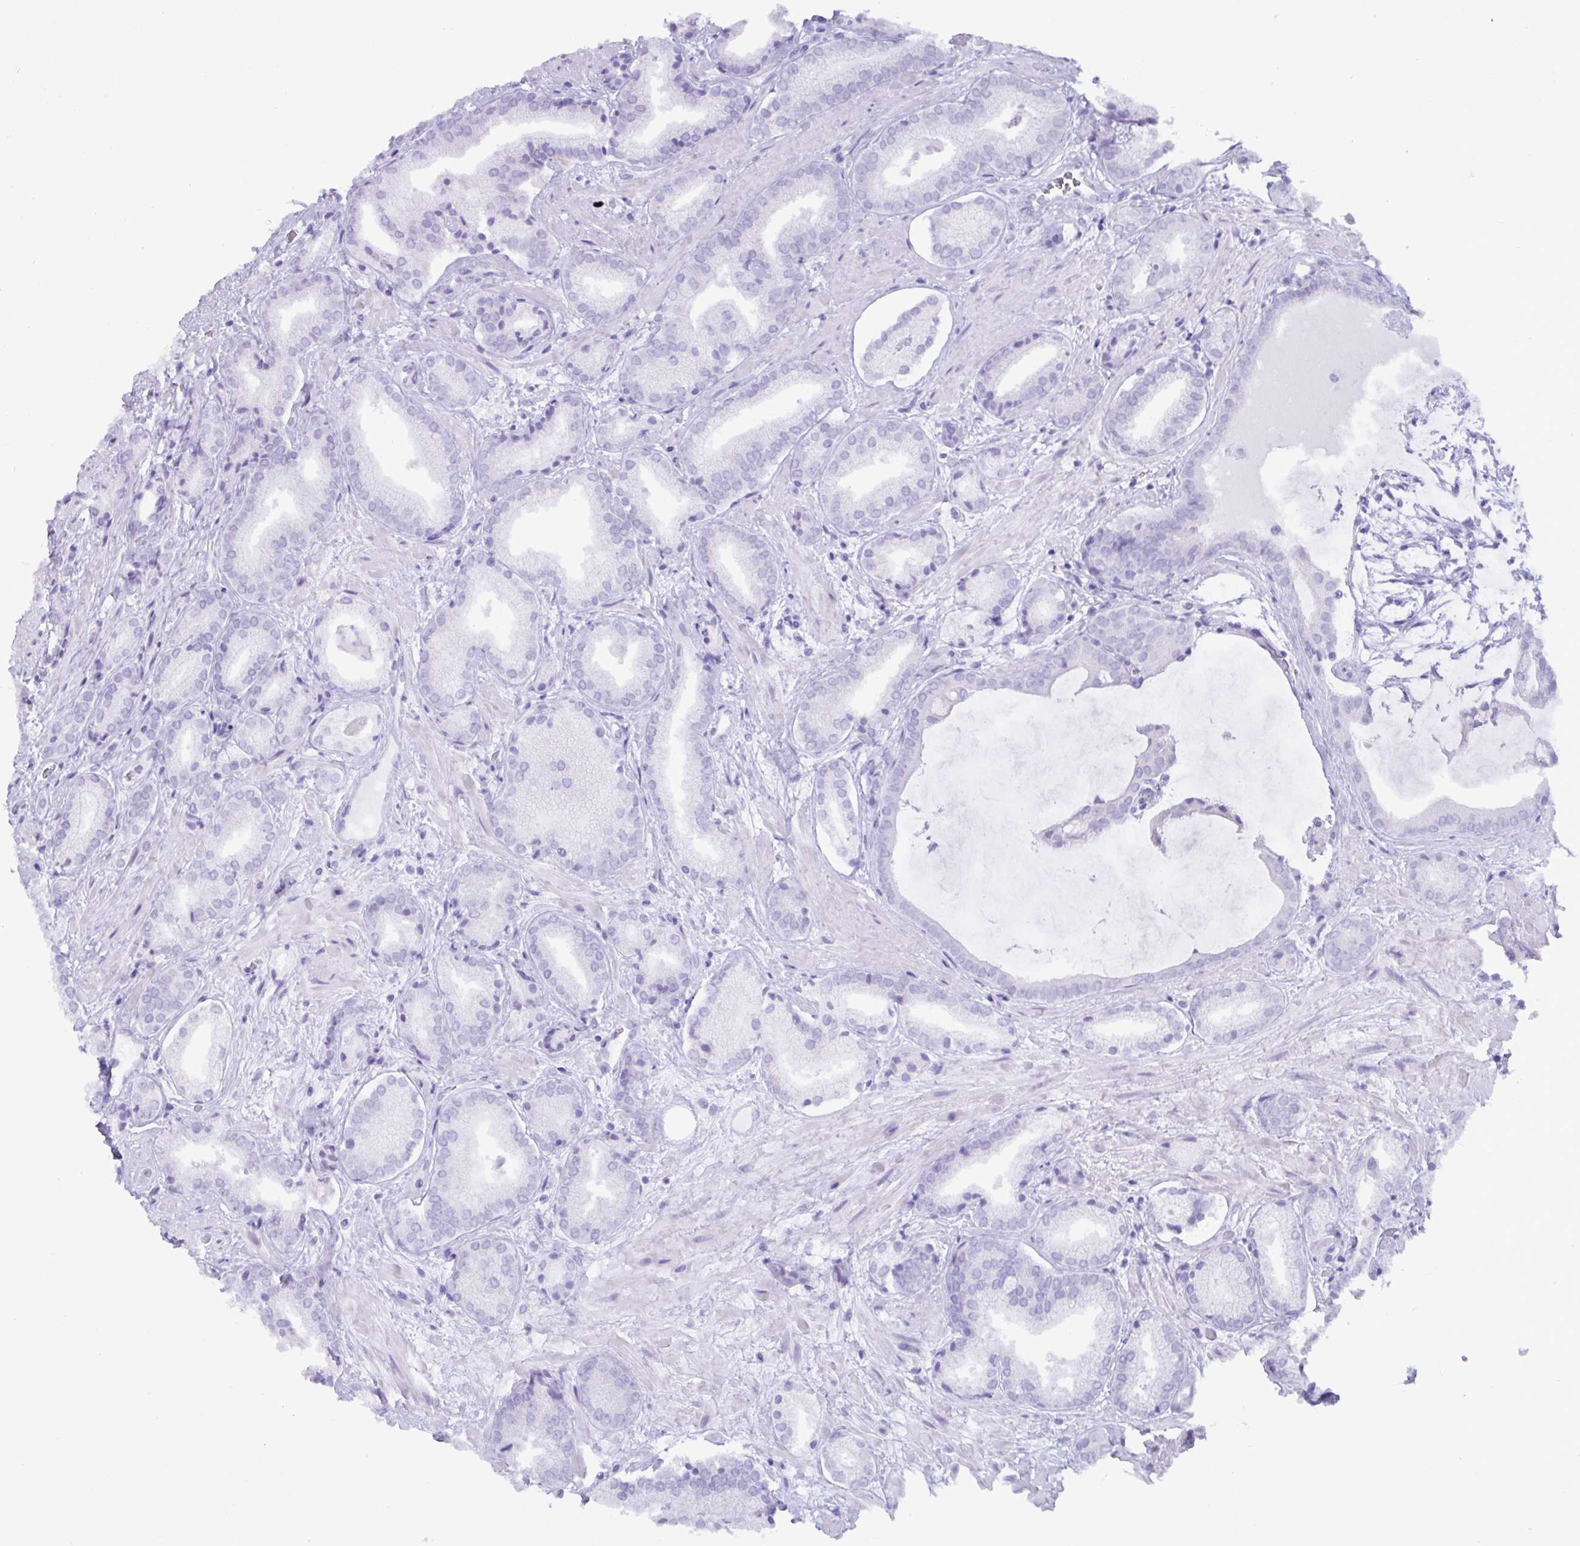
{"staining": {"intensity": "negative", "quantity": "none", "location": "none"}, "tissue": "prostate cancer", "cell_type": "Tumor cells", "image_type": "cancer", "snomed": [{"axis": "morphology", "description": "Adenocarcinoma, High grade"}, {"axis": "topography", "description": "Prostate"}], "caption": "IHC image of neoplastic tissue: adenocarcinoma (high-grade) (prostate) stained with DAB displays no significant protein expression in tumor cells. (Stains: DAB immunohistochemistry with hematoxylin counter stain, Microscopy: brightfield microscopy at high magnification).", "gene": "C4orf33", "patient": {"sex": "male", "age": 56}}